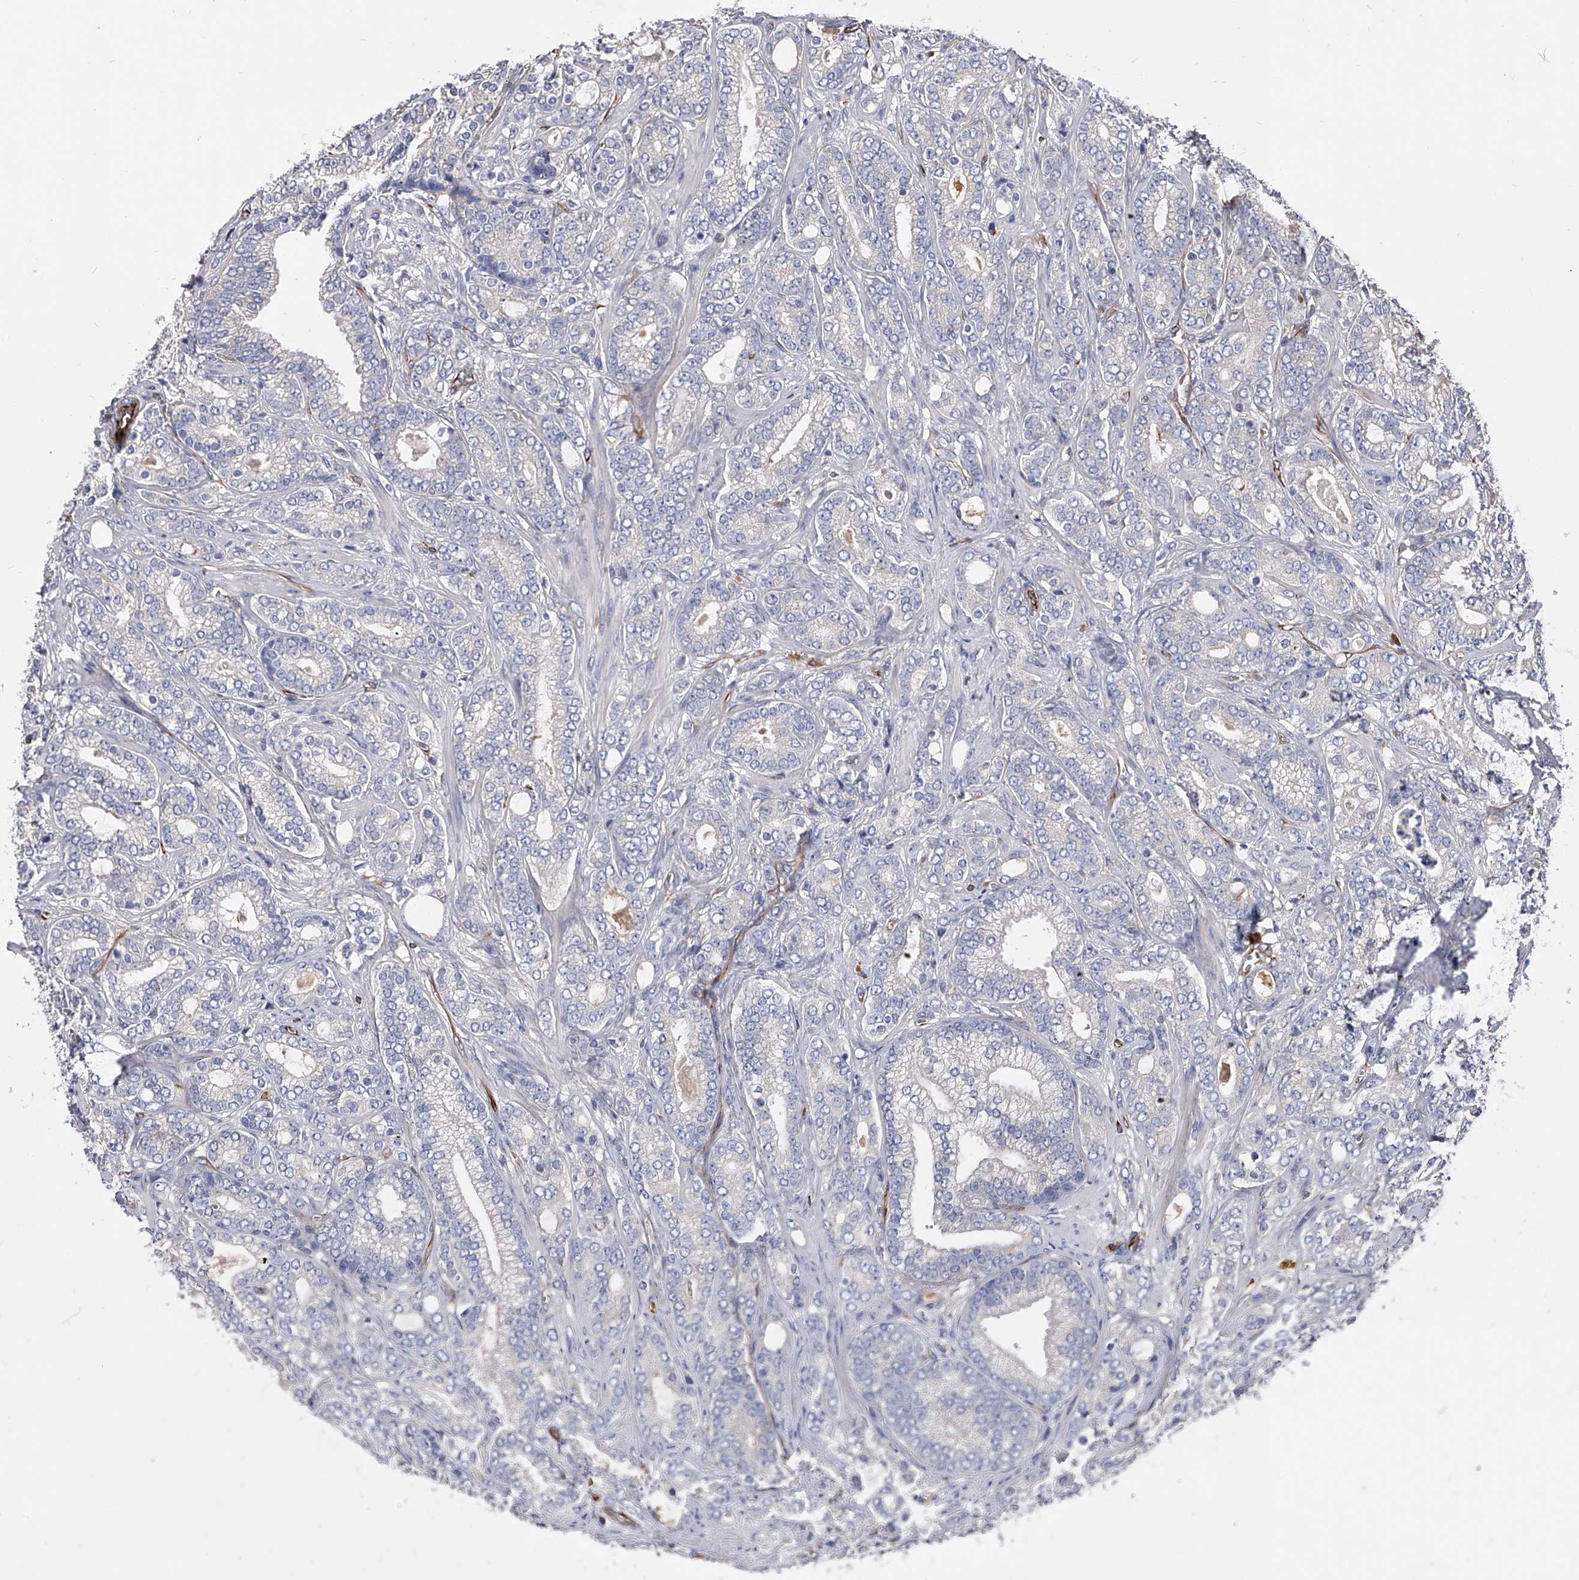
{"staining": {"intensity": "negative", "quantity": "none", "location": "none"}, "tissue": "prostate cancer", "cell_type": "Tumor cells", "image_type": "cancer", "snomed": [{"axis": "morphology", "description": "Adenocarcinoma, High grade"}, {"axis": "topography", "description": "Prostate and seminal vesicle, NOS"}], "caption": "The immunohistochemistry photomicrograph has no significant staining in tumor cells of adenocarcinoma (high-grade) (prostate) tissue.", "gene": "EFCAB7", "patient": {"sex": "male", "age": 67}}